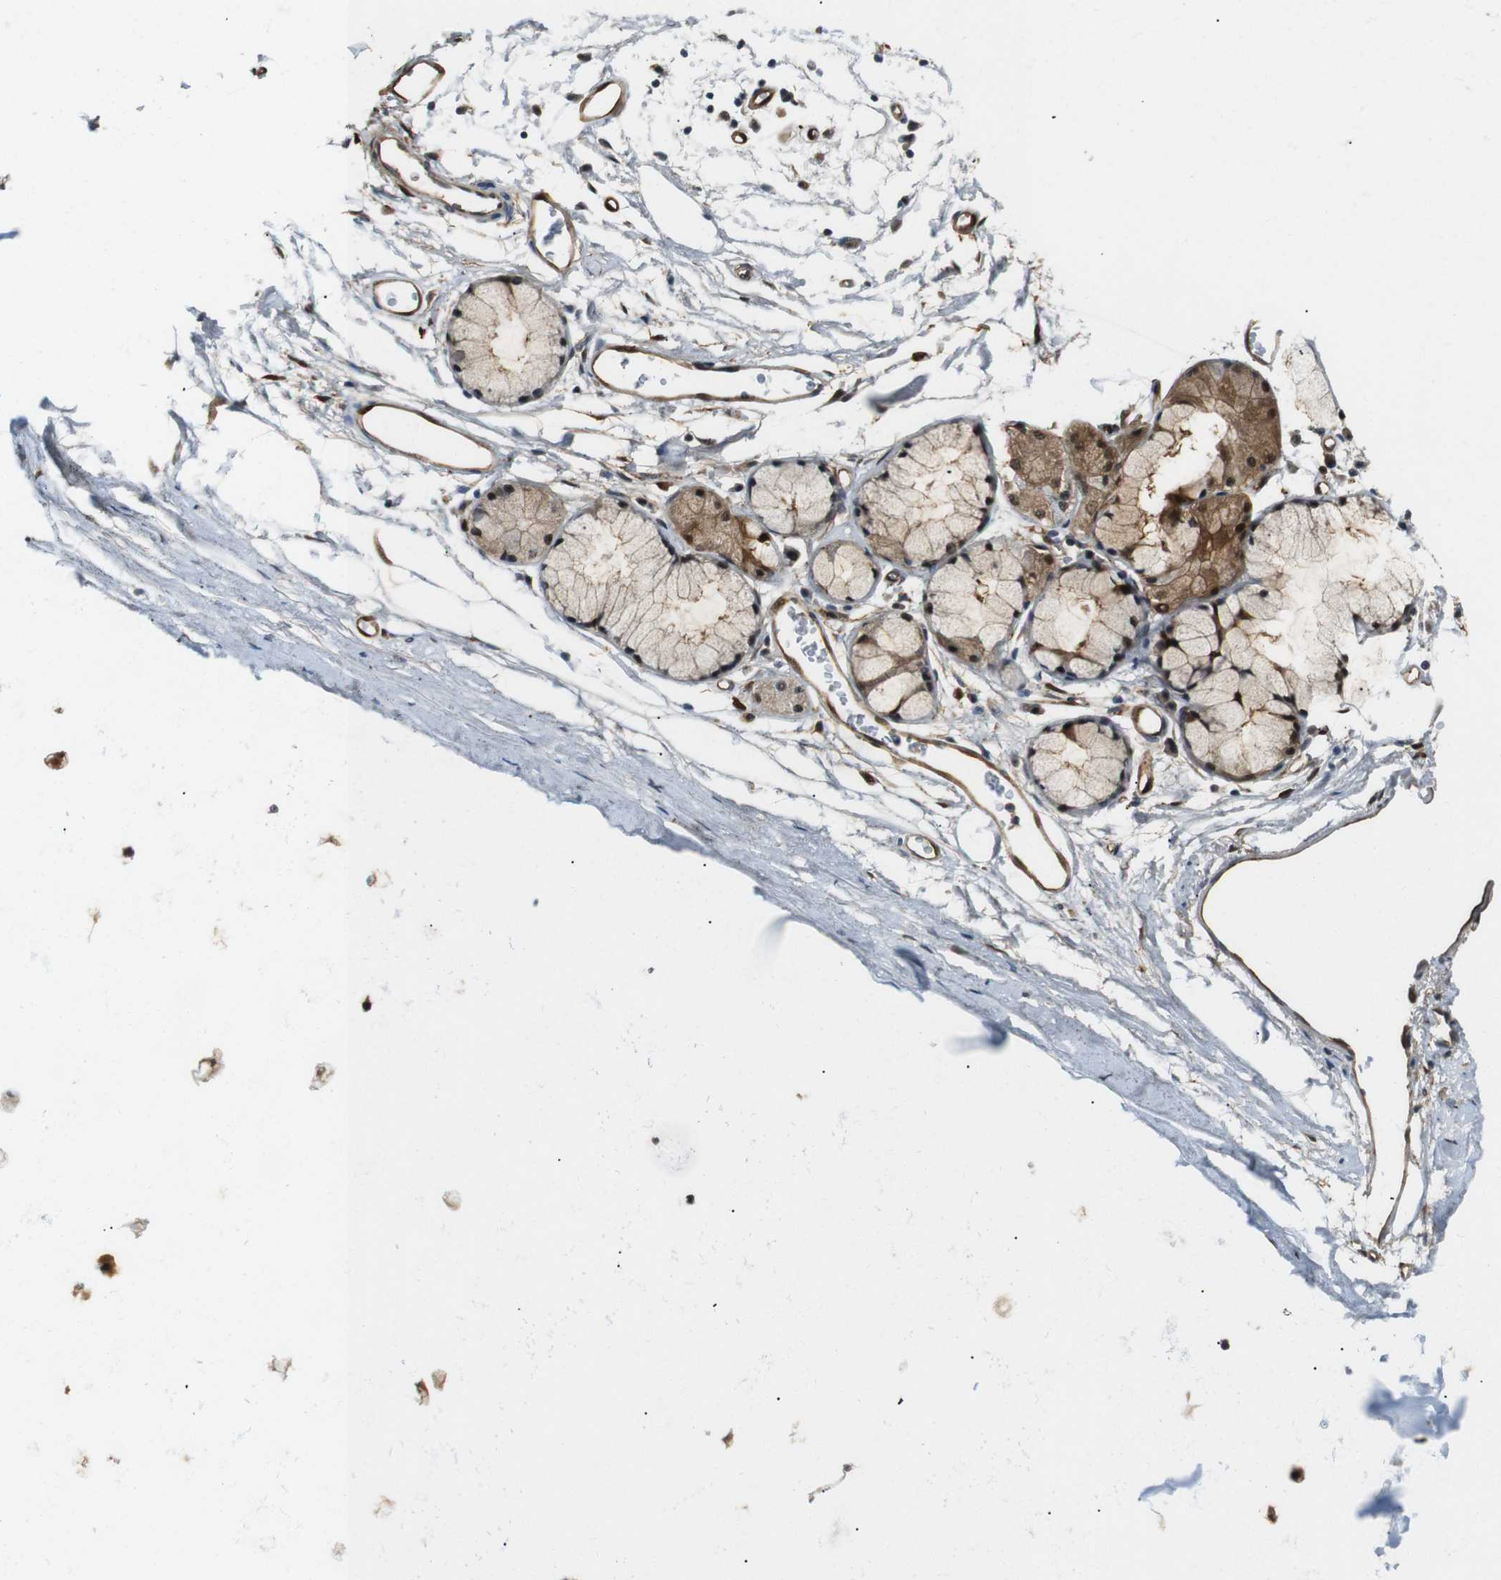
{"staining": {"intensity": "moderate", "quantity": ">75%", "location": "cytoplasmic/membranous"}, "tissue": "adipose tissue", "cell_type": "Adipocytes", "image_type": "normal", "snomed": [{"axis": "morphology", "description": "Normal tissue, NOS"}, {"axis": "topography", "description": "Bronchus"}], "caption": "Protein expression analysis of unremarkable adipose tissue exhibits moderate cytoplasmic/membranous expression in approximately >75% of adipocytes.", "gene": "LXN", "patient": {"sex": "female", "age": 73}}